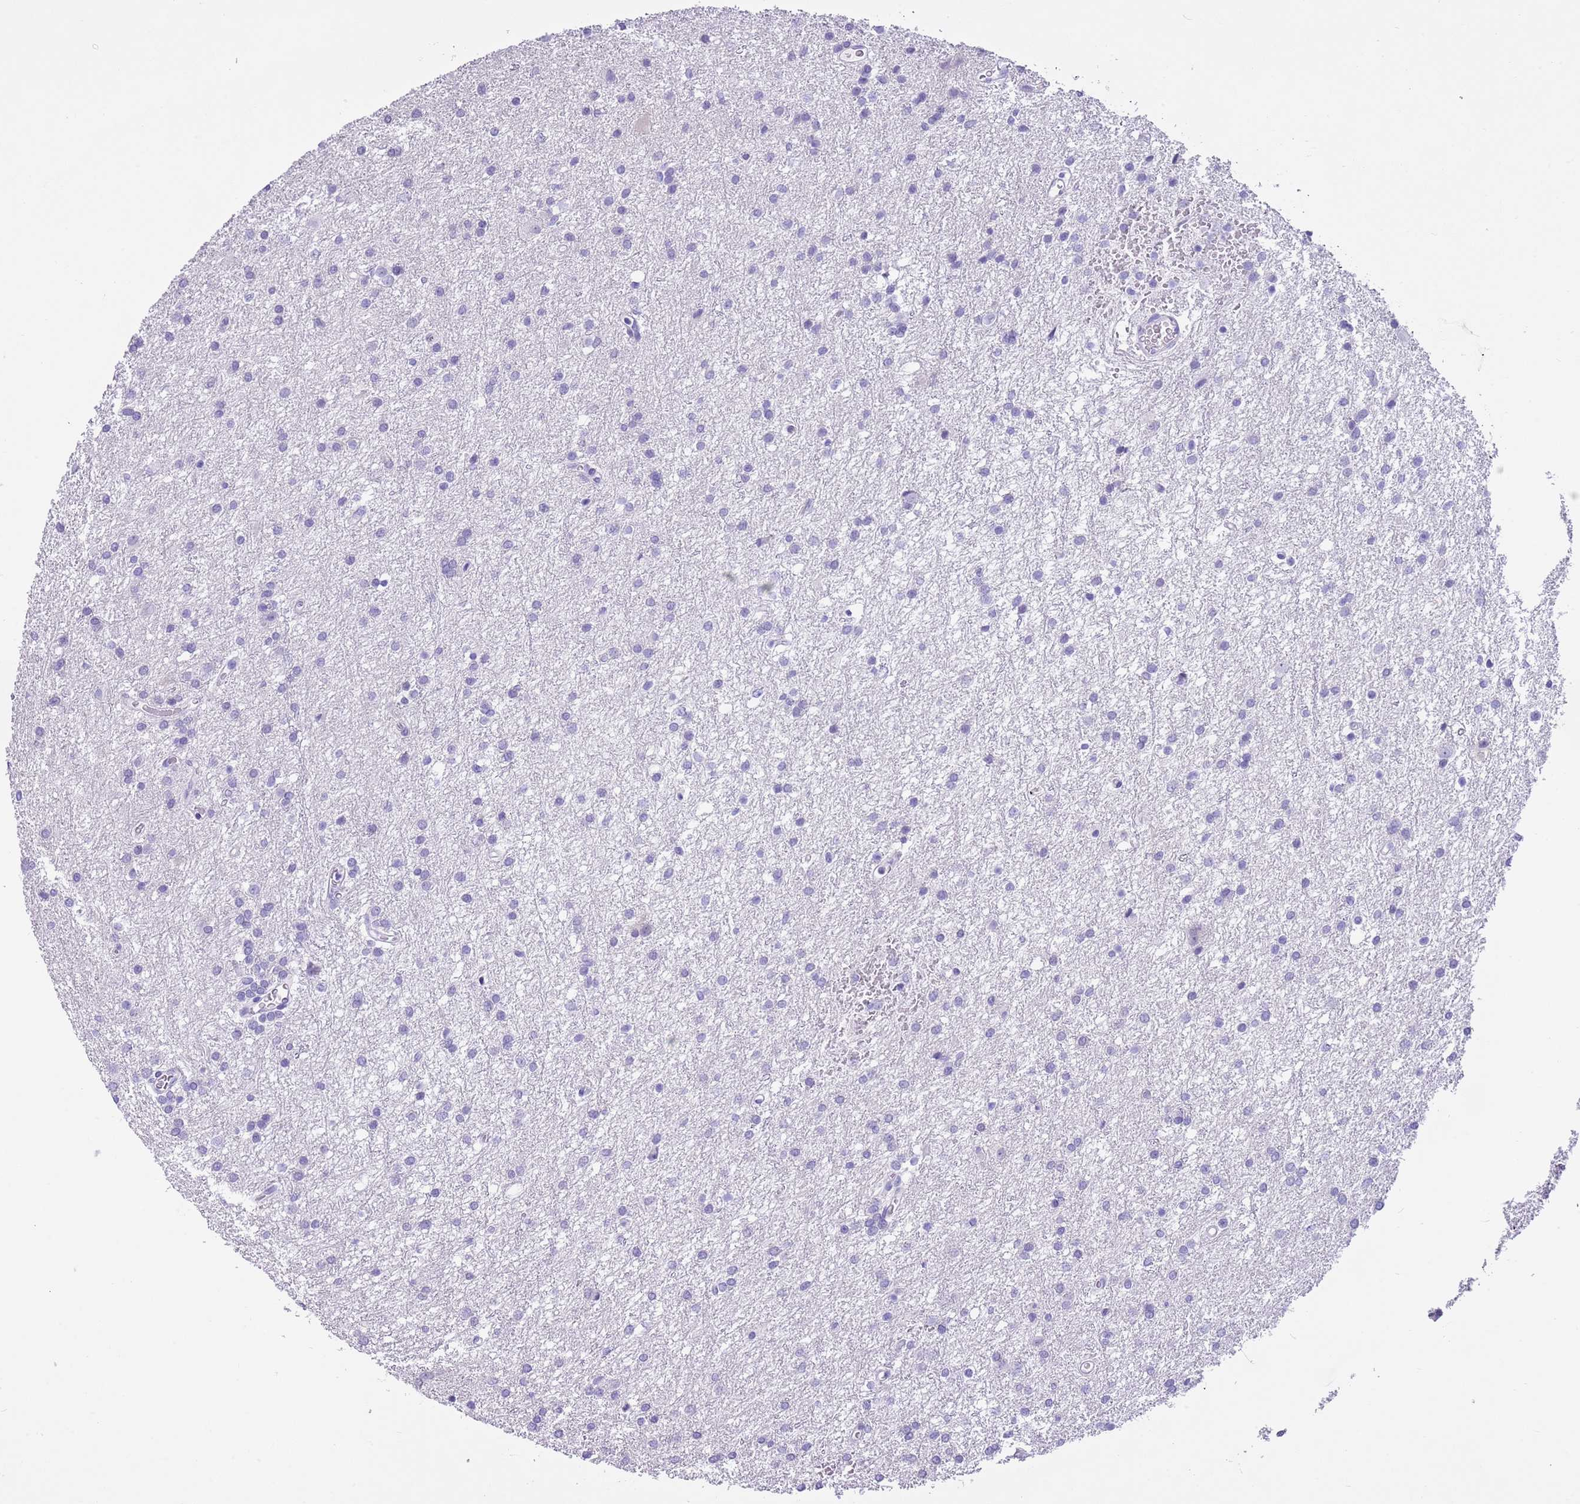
{"staining": {"intensity": "negative", "quantity": "none", "location": "none"}, "tissue": "glioma", "cell_type": "Tumor cells", "image_type": "cancer", "snomed": [{"axis": "morphology", "description": "Glioma, malignant, High grade"}, {"axis": "topography", "description": "Brain"}], "caption": "This is a photomicrograph of IHC staining of glioma, which shows no positivity in tumor cells.", "gene": "TMEM185B", "patient": {"sex": "female", "age": 50}}